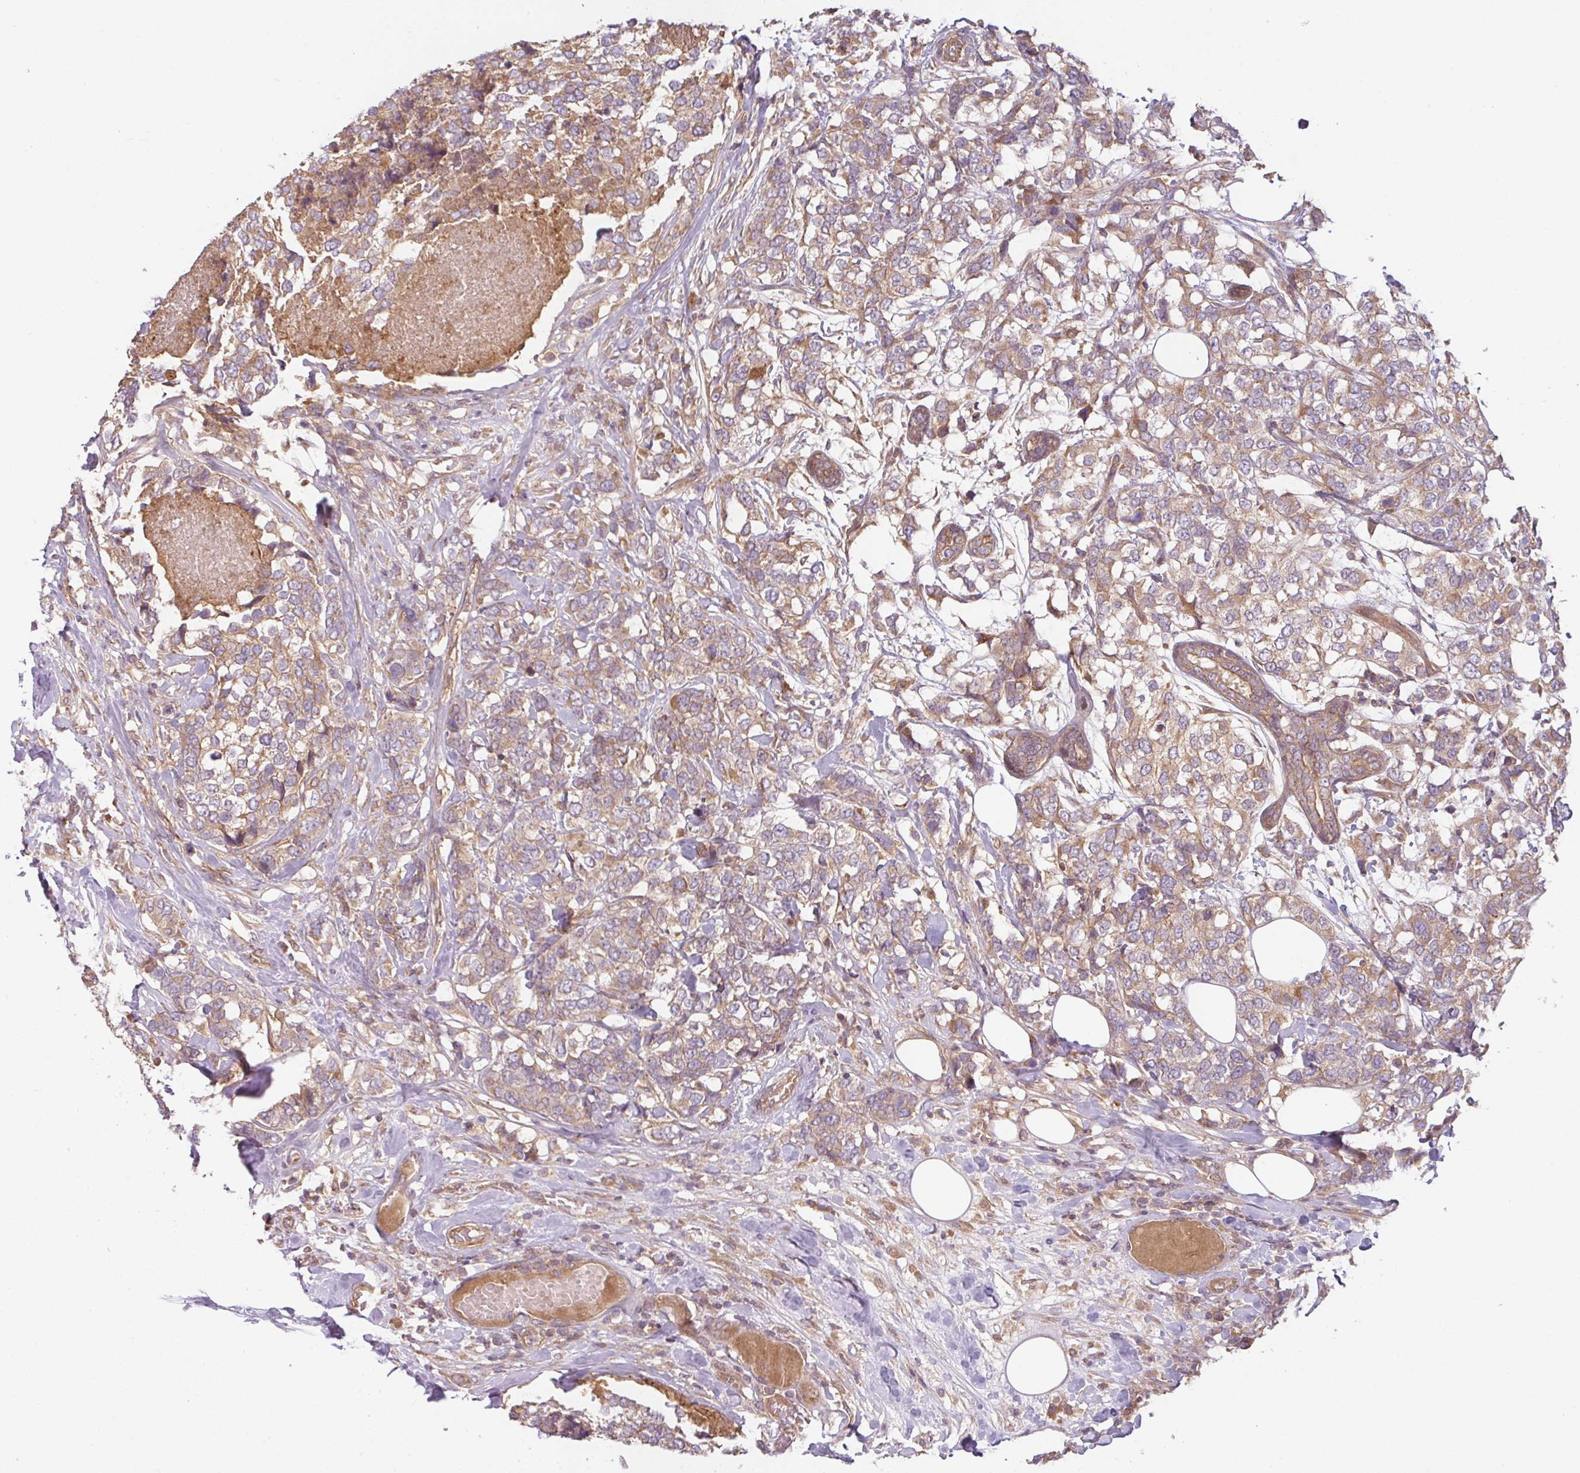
{"staining": {"intensity": "moderate", "quantity": "25%-75%", "location": "cytoplasmic/membranous"}, "tissue": "breast cancer", "cell_type": "Tumor cells", "image_type": "cancer", "snomed": [{"axis": "morphology", "description": "Lobular carcinoma"}, {"axis": "topography", "description": "Breast"}], "caption": "The immunohistochemical stain shows moderate cytoplasmic/membranous expression in tumor cells of breast cancer tissue. The protein of interest is shown in brown color, while the nuclei are stained blue.", "gene": "RNF31", "patient": {"sex": "female", "age": 59}}